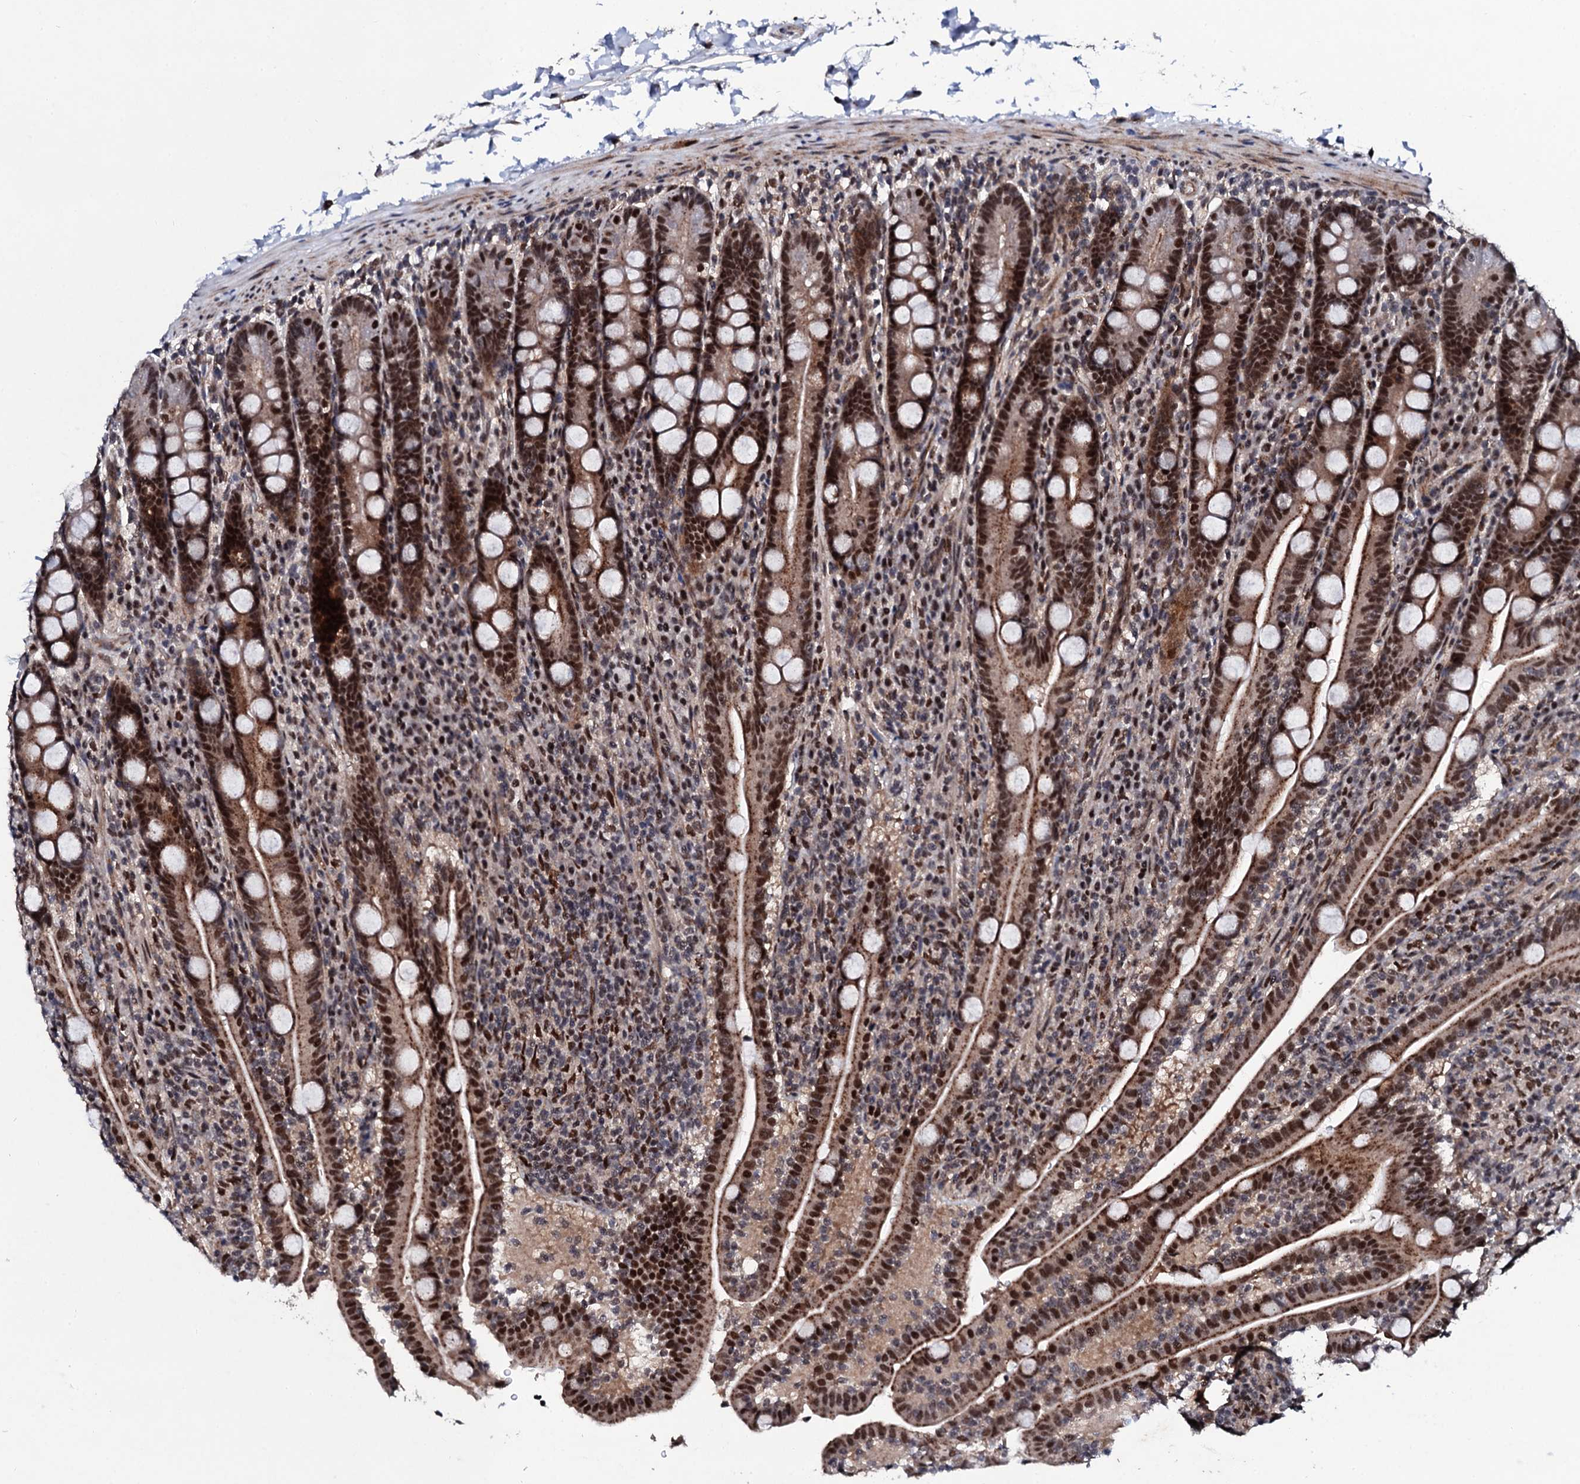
{"staining": {"intensity": "strong", "quantity": ">75%", "location": "cytoplasmic/membranous,nuclear"}, "tissue": "duodenum", "cell_type": "Glandular cells", "image_type": "normal", "snomed": [{"axis": "morphology", "description": "Normal tissue, NOS"}, {"axis": "topography", "description": "Duodenum"}], "caption": "An image of duodenum stained for a protein shows strong cytoplasmic/membranous,nuclear brown staining in glandular cells.", "gene": "CSTF3", "patient": {"sex": "male", "age": 35}}